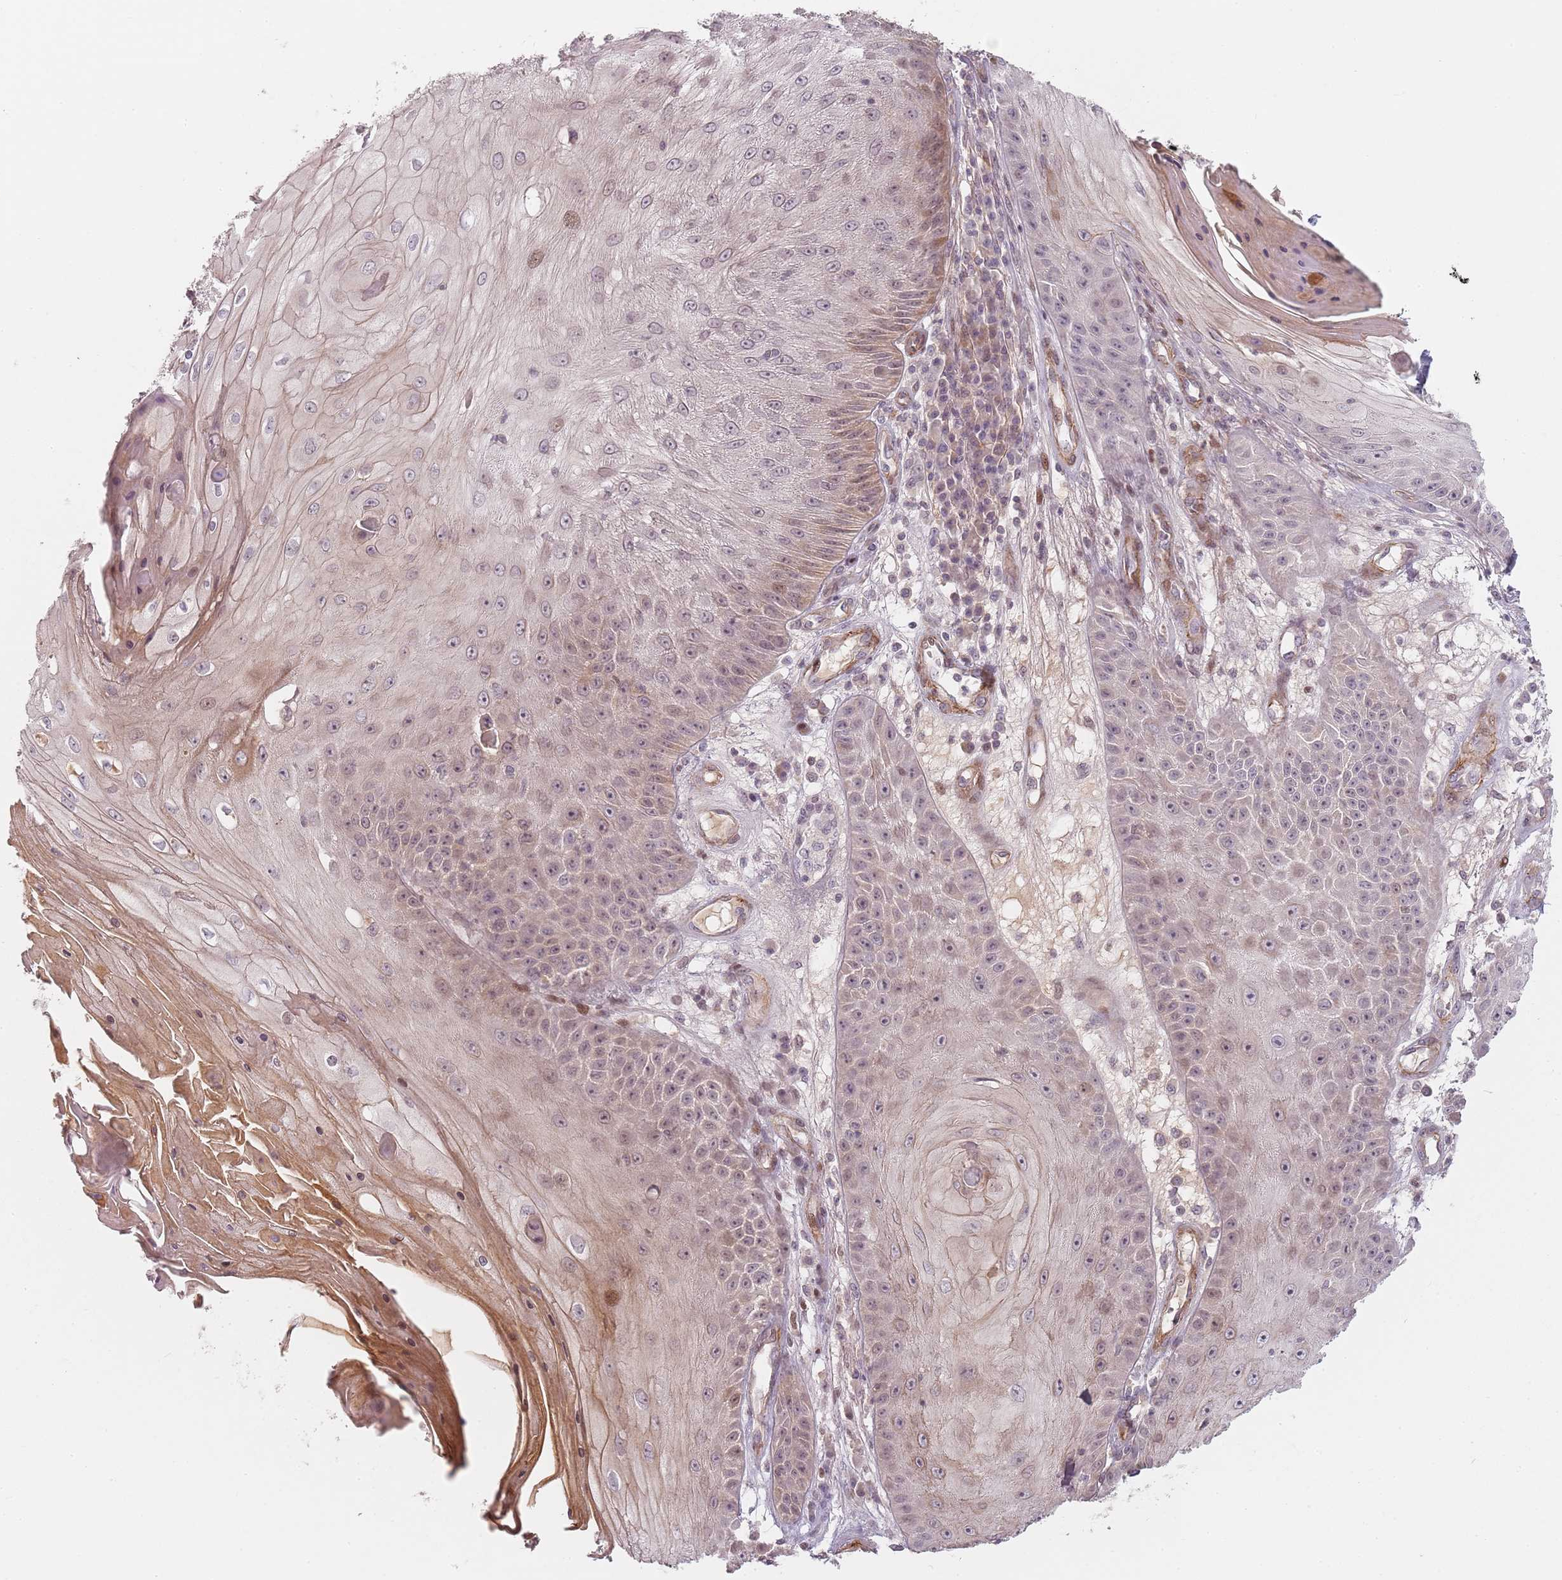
{"staining": {"intensity": "weak", "quantity": "25%-75%", "location": "cytoplasmic/membranous,nuclear"}, "tissue": "skin cancer", "cell_type": "Tumor cells", "image_type": "cancer", "snomed": [{"axis": "morphology", "description": "Squamous cell carcinoma, NOS"}, {"axis": "topography", "description": "Skin"}], "caption": "Squamous cell carcinoma (skin) was stained to show a protein in brown. There is low levels of weak cytoplasmic/membranous and nuclear positivity in approximately 25%-75% of tumor cells. Immunohistochemistry (ihc) stains the protein in brown and the nuclei are stained blue.", "gene": "RPS6KA2", "patient": {"sex": "male", "age": 70}}